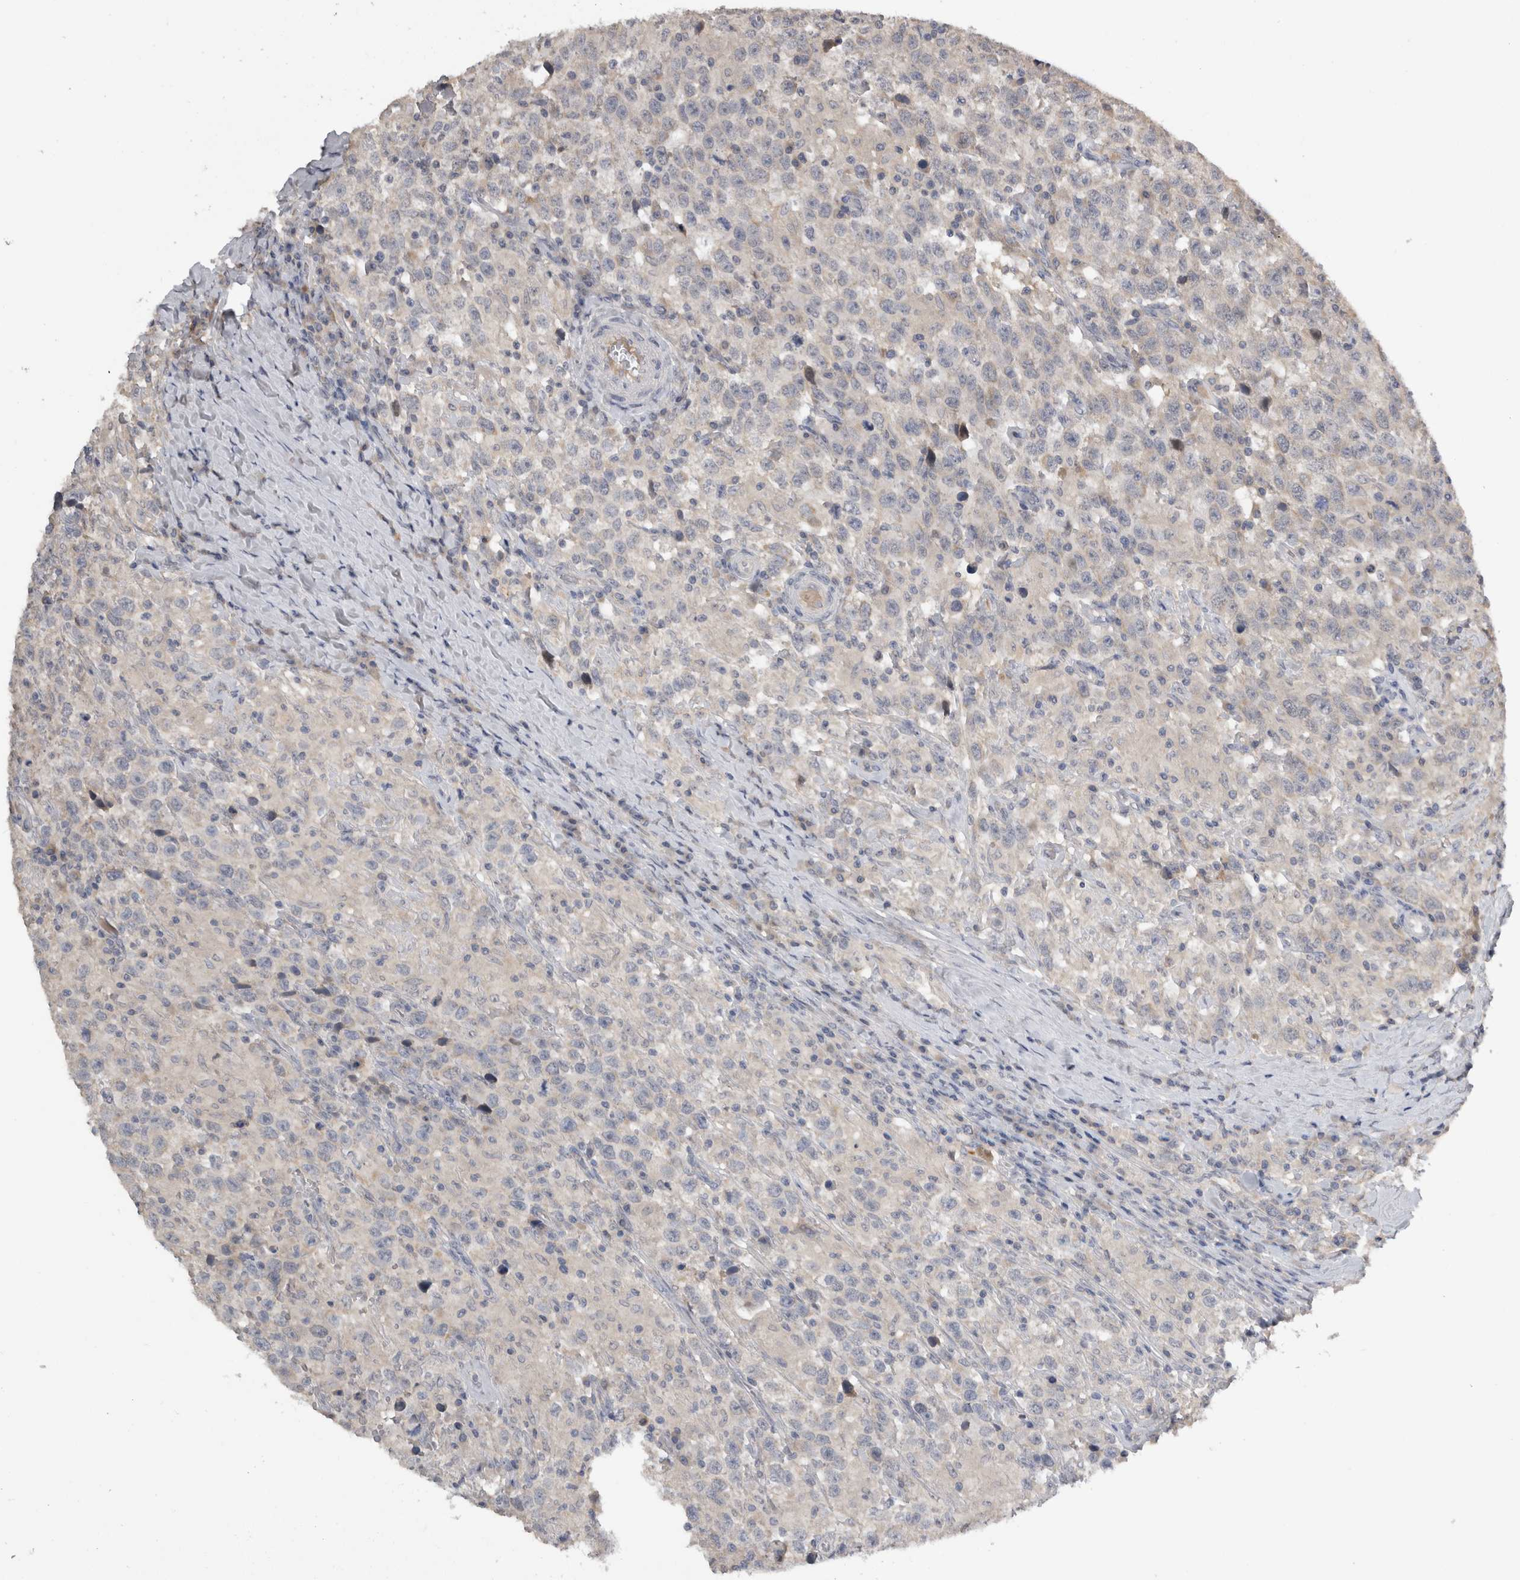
{"staining": {"intensity": "negative", "quantity": "none", "location": "none"}, "tissue": "testis cancer", "cell_type": "Tumor cells", "image_type": "cancer", "snomed": [{"axis": "morphology", "description": "Seminoma, NOS"}, {"axis": "topography", "description": "Testis"}], "caption": "Testis cancer (seminoma) stained for a protein using IHC displays no staining tumor cells.", "gene": "SLC22A11", "patient": {"sex": "male", "age": 41}}